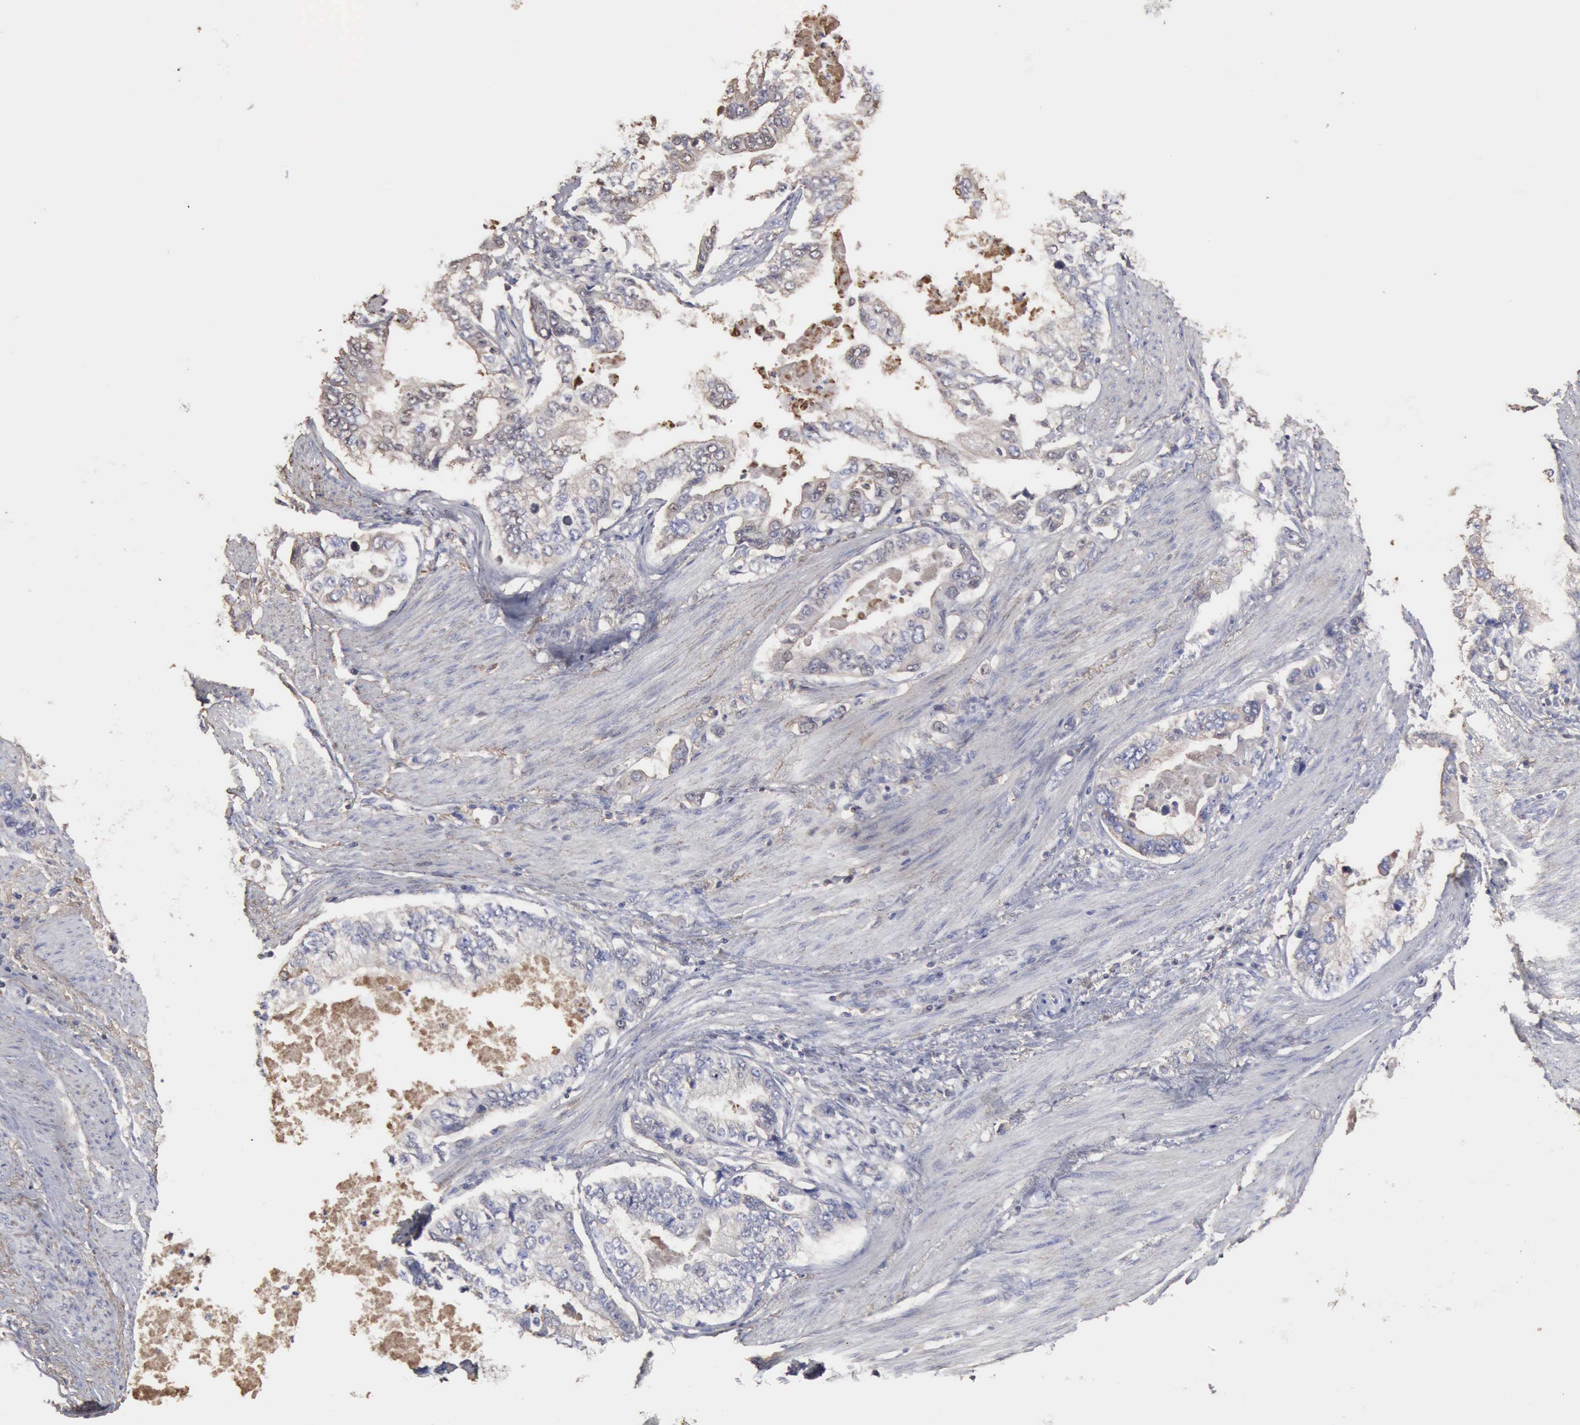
{"staining": {"intensity": "negative", "quantity": "none", "location": "none"}, "tissue": "stomach cancer", "cell_type": "Tumor cells", "image_type": "cancer", "snomed": [{"axis": "morphology", "description": "Adenocarcinoma, NOS"}, {"axis": "topography", "description": "Pancreas"}, {"axis": "topography", "description": "Stomach, upper"}], "caption": "The immunohistochemistry photomicrograph has no significant expression in tumor cells of stomach adenocarcinoma tissue. The staining is performed using DAB (3,3'-diaminobenzidine) brown chromogen with nuclei counter-stained in using hematoxylin.", "gene": "SERPINA1", "patient": {"sex": "male", "age": 77}}